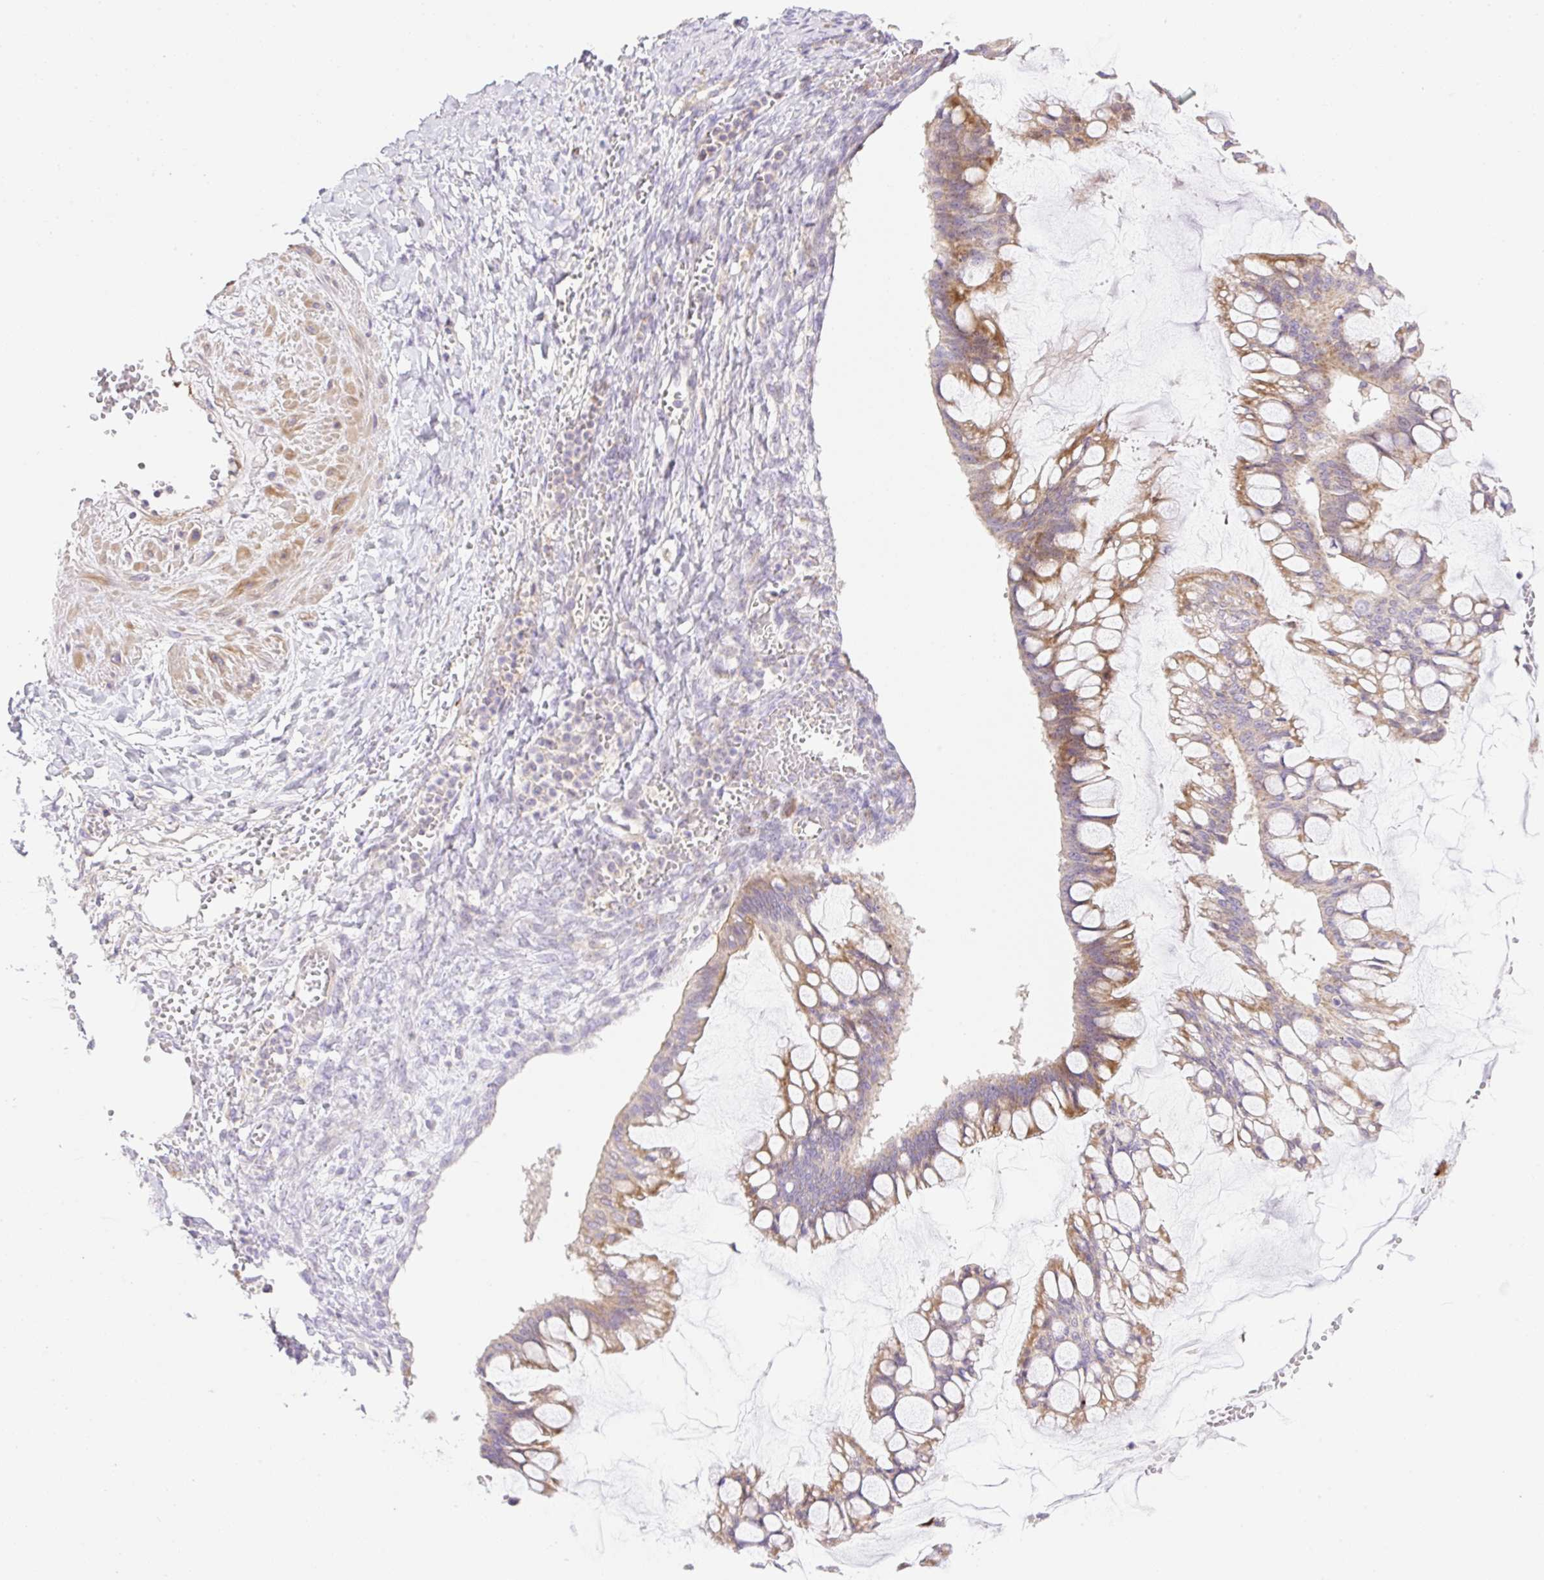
{"staining": {"intensity": "moderate", "quantity": ">75%", "location": "cytoplasmic/membranous"}, "tissue": "ovarian cancer", "cell_type": "Tumor cells", "image_type": "cancer", "snomed": [{"axis": "morphology", "description": "Cystadenocarcinoma, mucinous, NOS"}, {"axis": "topography", "description": "Ovary"}], "caption": "This histopathology image demonstrates ovarian cancer stained with IHC to label a protein in brown. The cytoplasmic/membranous of tumor cells show moderate positivity for the protein. Nuclei are counter-stained blue.", "gene": "VPS25", "patient": {"sex": "female", "age": 73}}